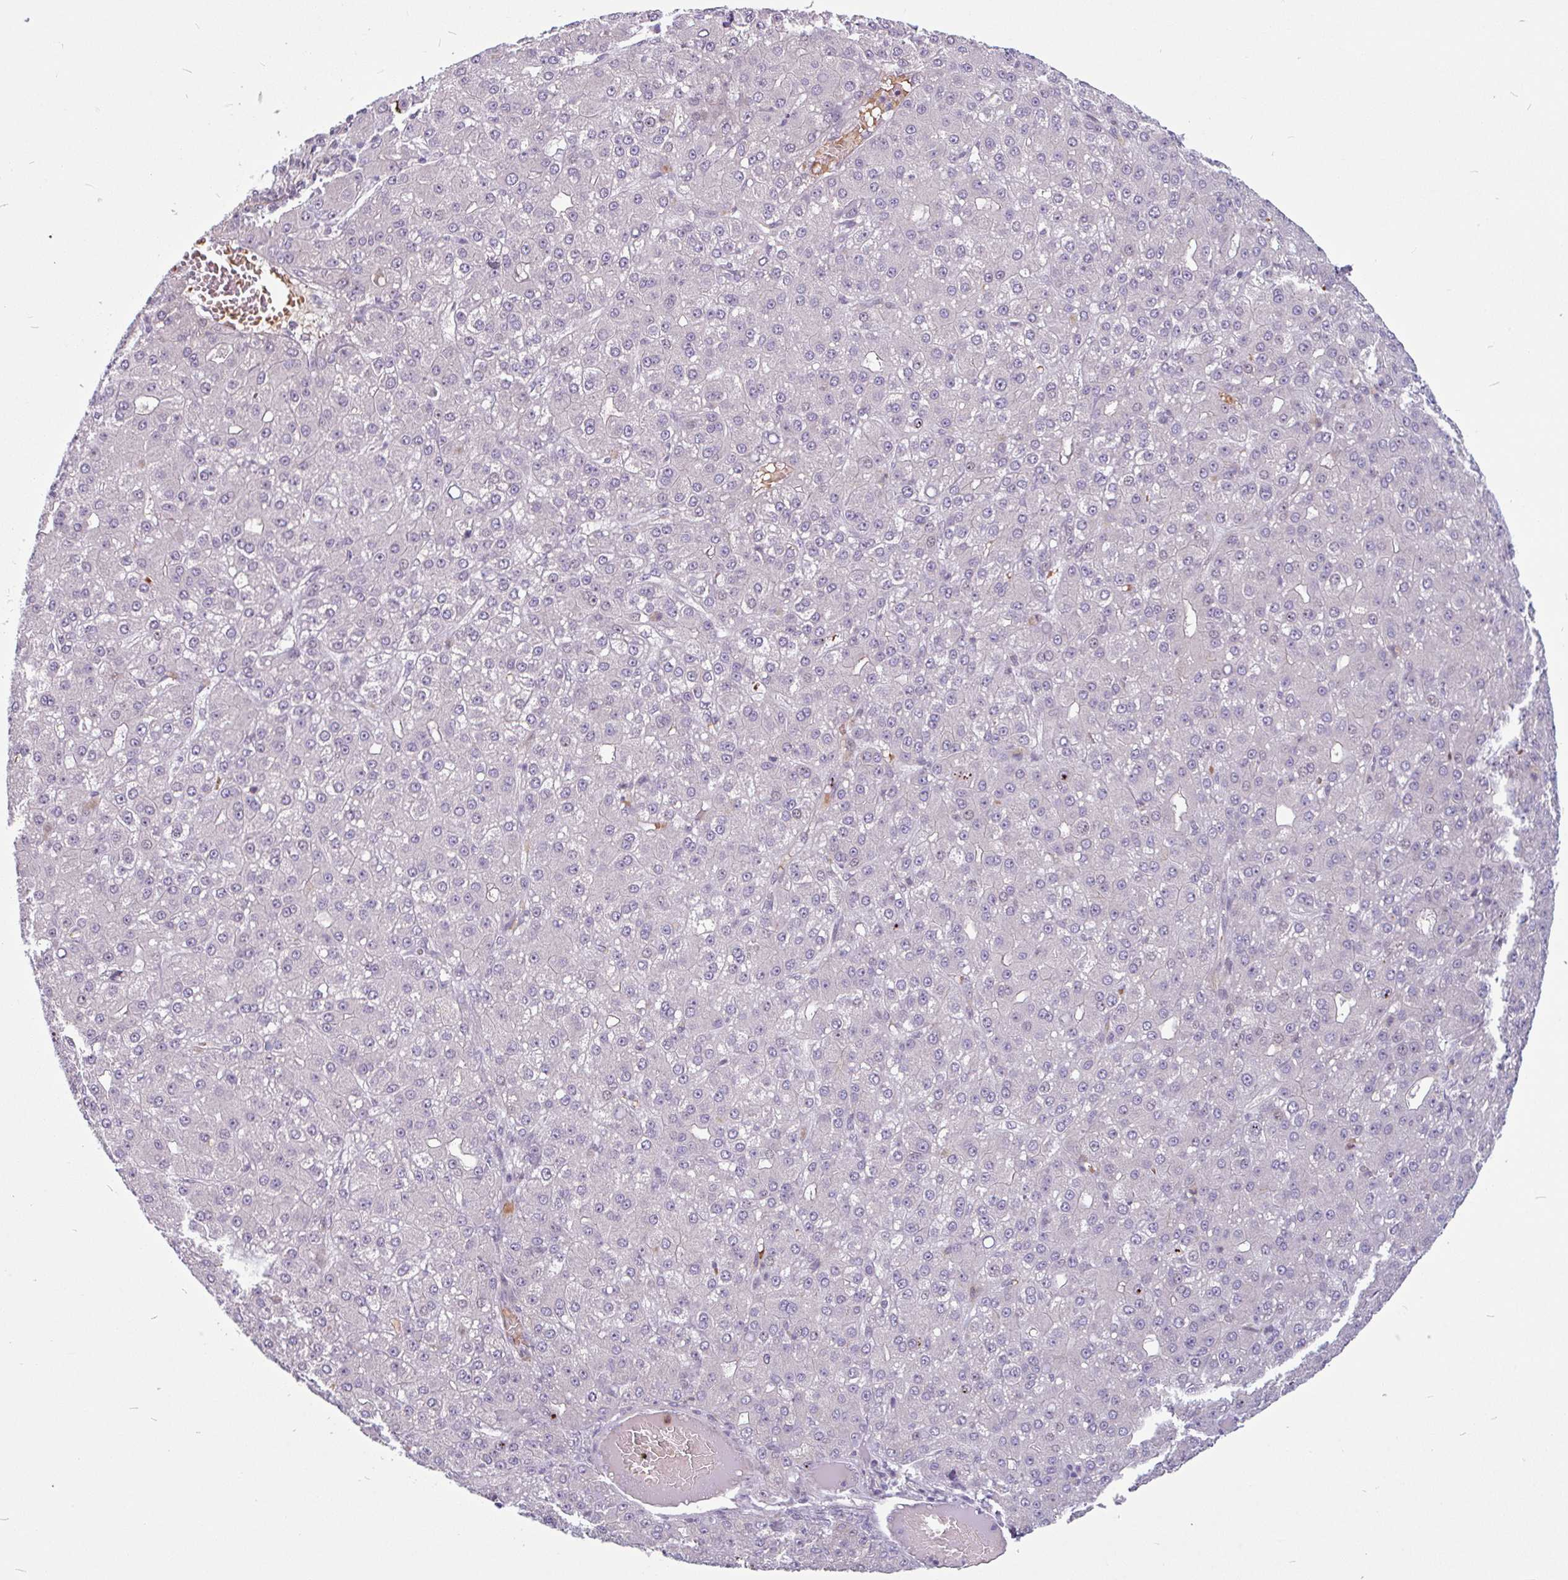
{"staining": {"intensity": "negative", "quantity": "none", "location": "none"}, "tissue": "liver cancer", "cell_type": "Tumor cells", "image_type": "cancer", "snomed": [{"axis": "morphology", "description": "Carcinoma, Hepatocellular, NOS"}, {"axis": "topography", "description": "Liver"}], "caption": "An image of liver hepatocellular carcinoma stained for a protein shows no brown staining in tumor cells.", "gene": "TMEM119", "patient": {"sex": "male", "age": 67}}